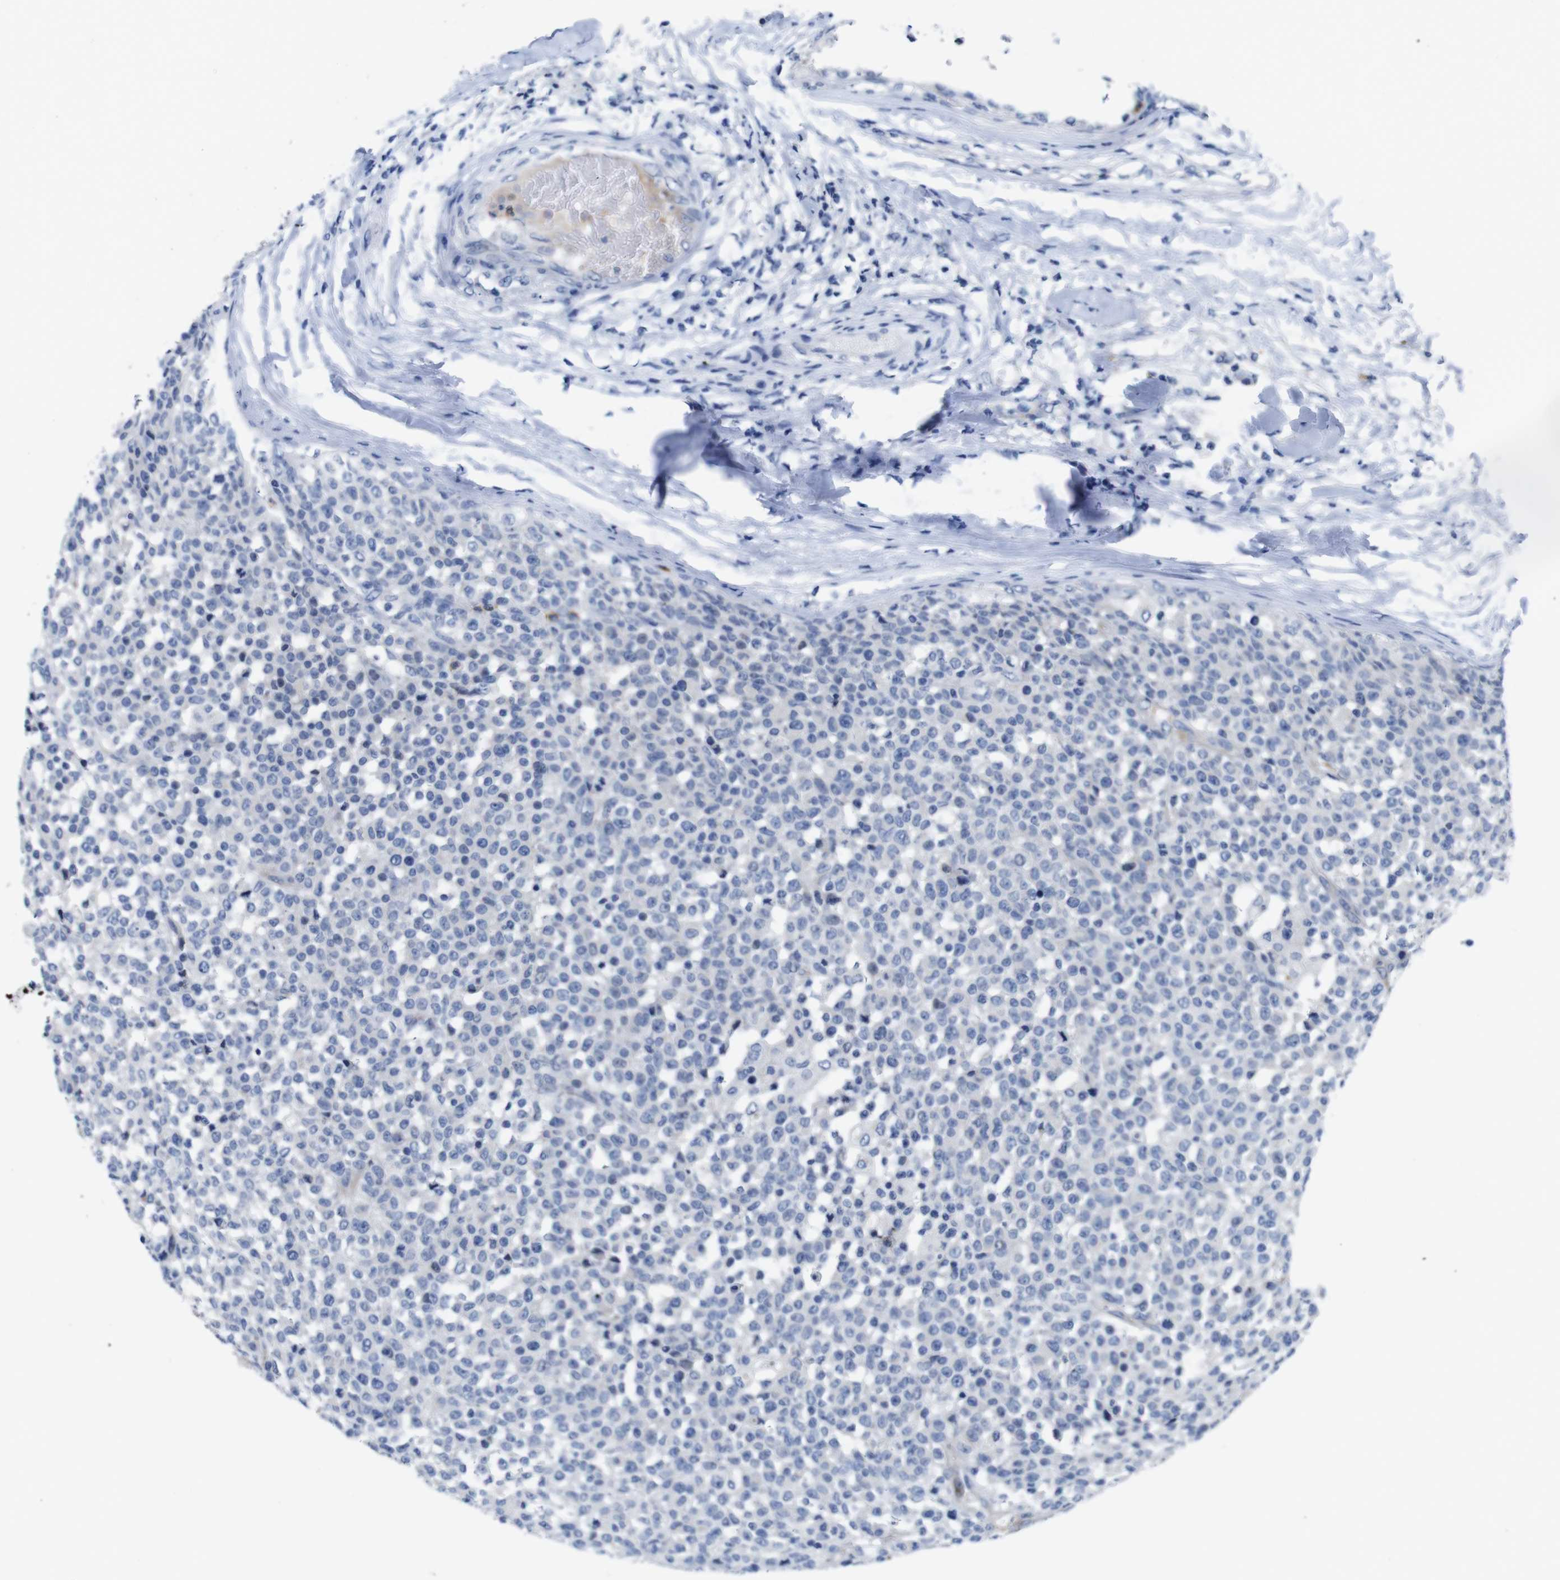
{"staining": {"intensity": "negative", "quantity": "none", "location": "none"}, "tissue": "testis cancer", "cell_type": "Tumor cells", "image_type": "cancer", "snomed": [{"axis": "morphology", "description": "Seminoma, NOS"}, {"axis": "topography", "description": "Testis"}], "caption": "Seminoma (testis) was stained to show a protein in brown. There is no significant expression in tumor cells. (DAB (3,3'-diaminobenzidine) immunohistochemistry, high magnification).", "gene": "C1RL", "patient": {"sex": "male", "age": 59}}